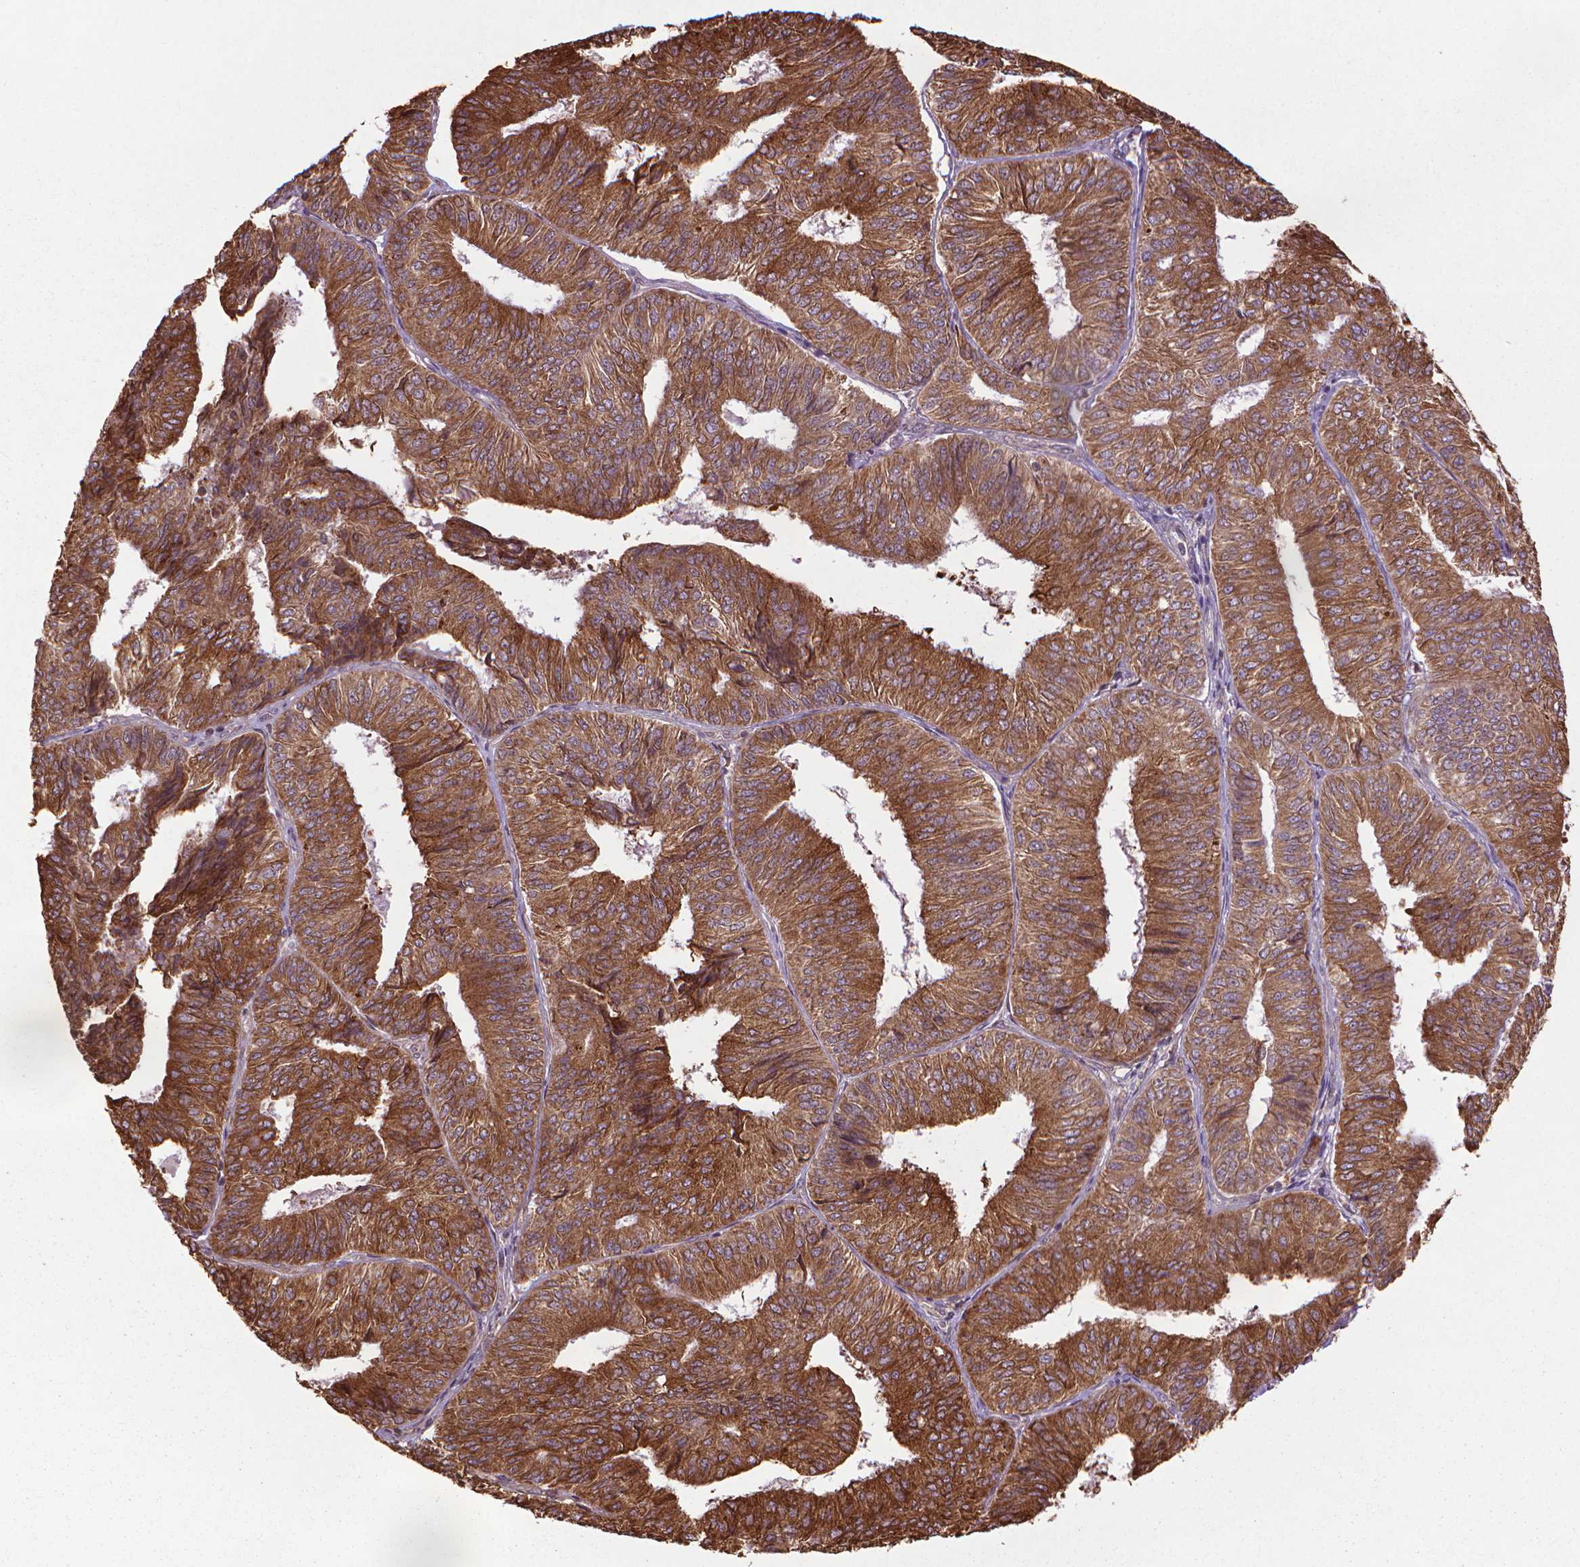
{"staining": {"intensity": "strong", "quantity": ">75%", "location": "cytoplasmic/membranous"}, "tissue": "endometrial cancer", "cell_type": "Tumor cells", "image_type": "cancer", "snomed": [{"axis": "morphology", "description": "Adenocarcinoma, NOS"}, {"axis": "topography", "description": "Endometrium"}], "caption": "This micrograph reveals IHC staining of human endometrial adenocarcinoma, with high strong cytoplasmic/membranous positivity in about >75% of tumor cells.", "gene": "GAS1", "patient": {"sex": "female", "age": 58}}